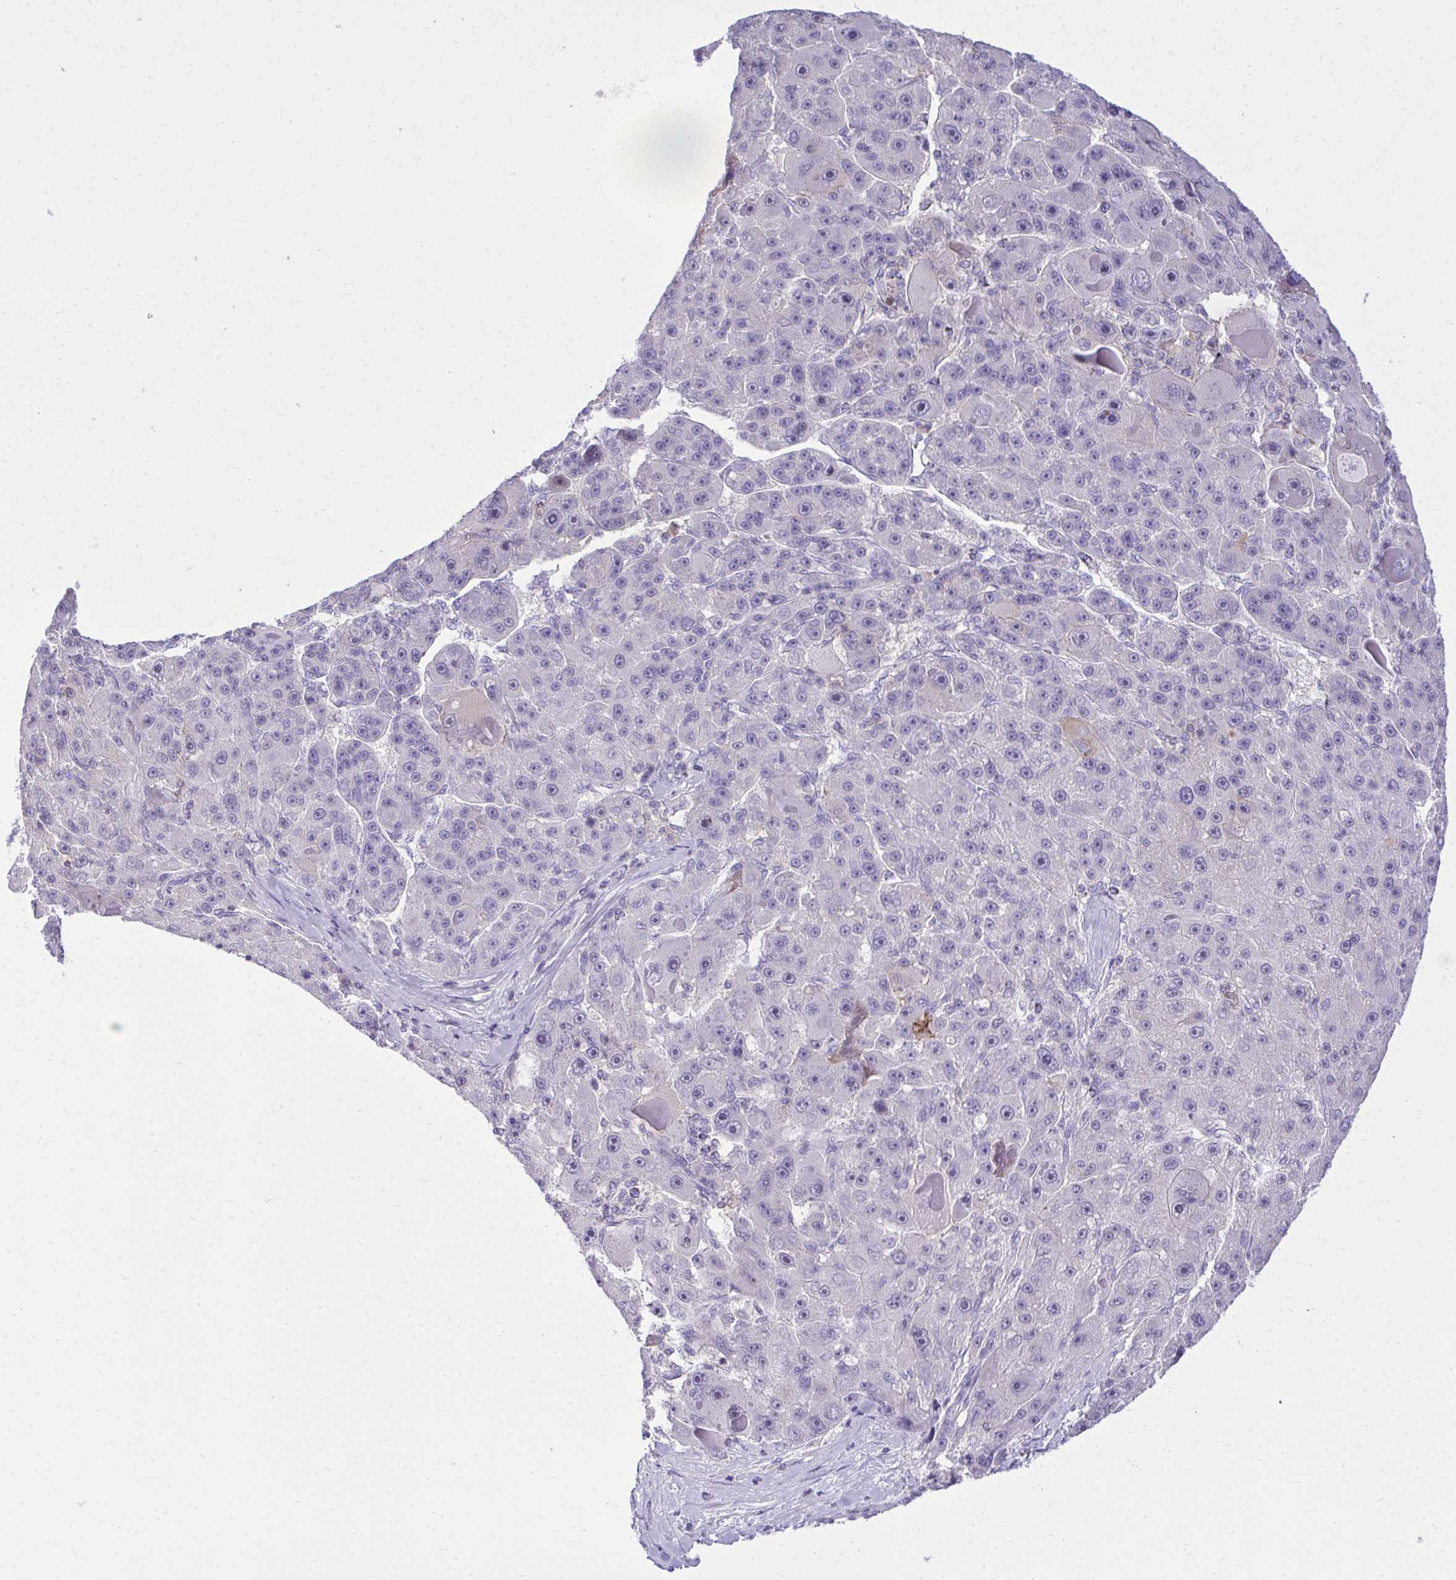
{"staining": {"intensity": "negative", "quantity": "none", "location": "none"}, "tissue": "liver cancer", "cell_type": "Tumor cells", "image_type": "cancer", "snomed": [{"axis": "morphology", "description": "Carcinoma, Hepatocellular, NOS"}, {"axis": "topography", "description": "Liver"}], "caption": "Human liver cancer (hepatocellular carcinoma) stained for a protein using immunohistochemistry demonstrates no expression in tumor cells.", "gene": "PITPNM3", "patient": {"sex": "male", "age": 76}}